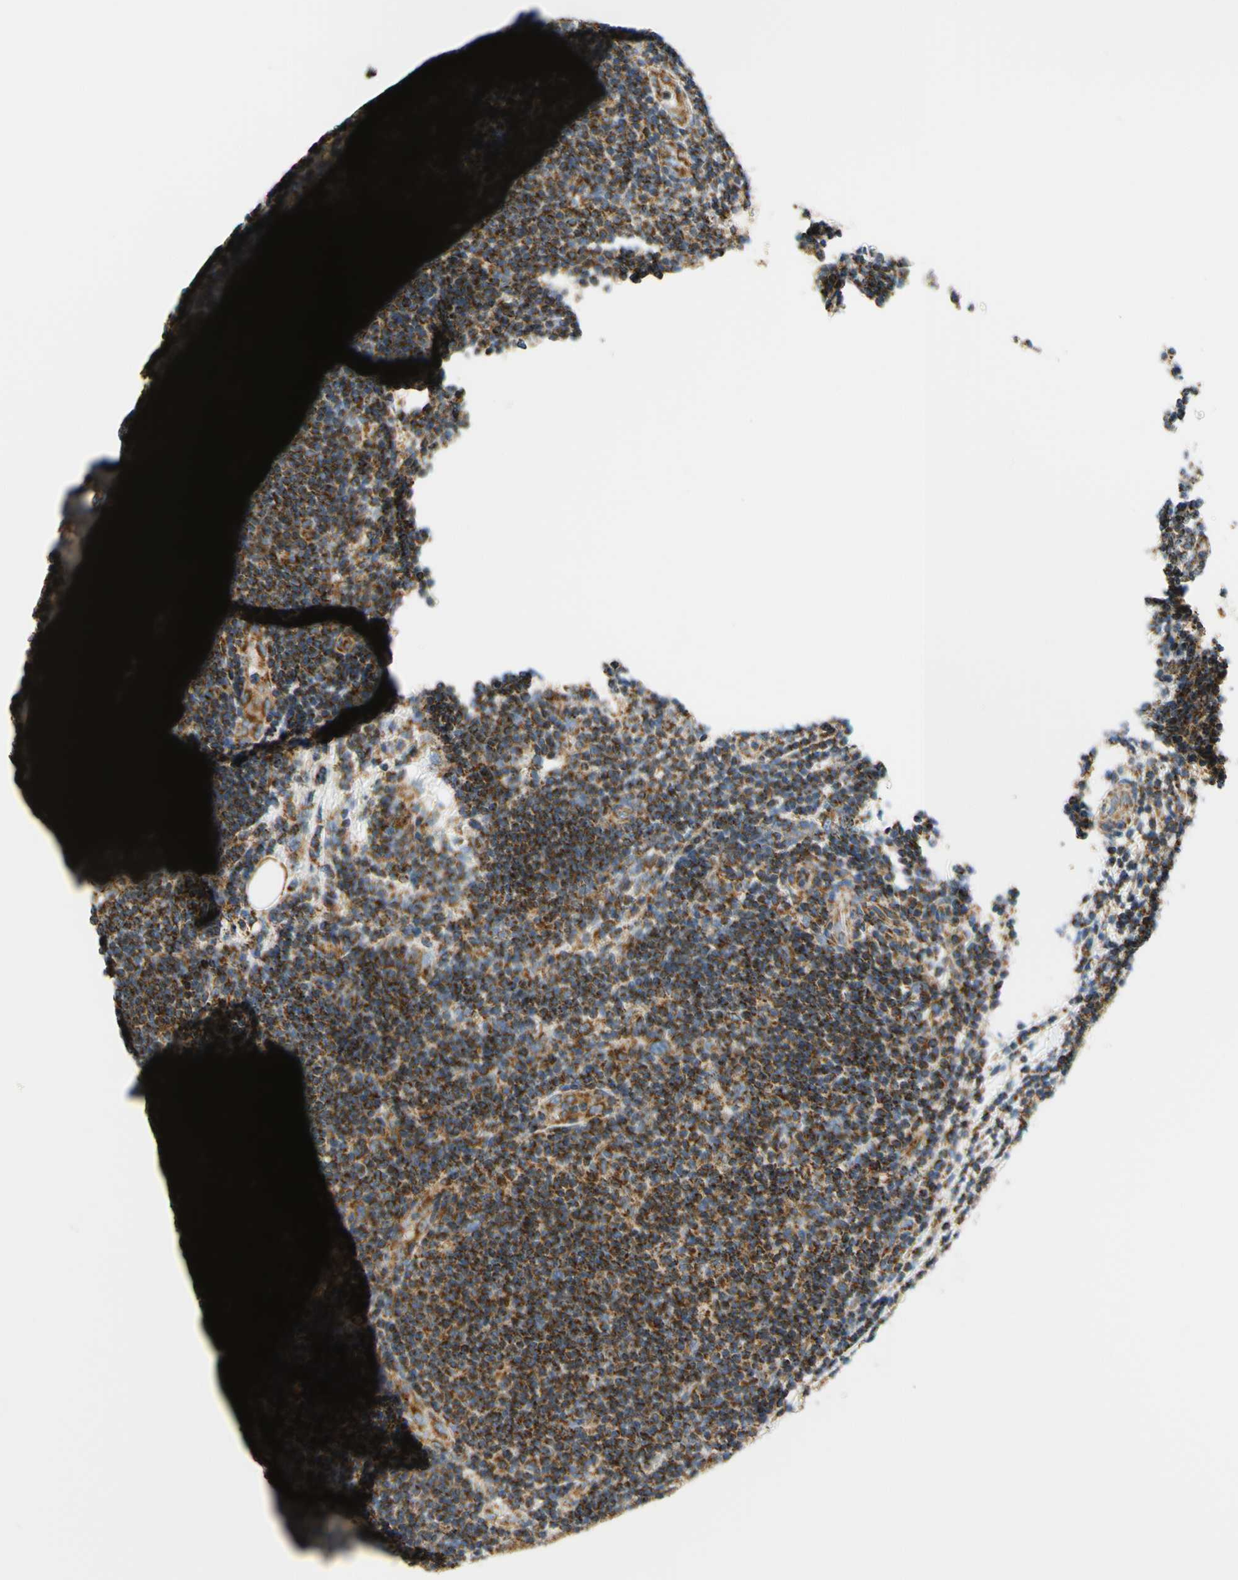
{"staining": {"intensity": "strong", "quantity": ">75%", "location": "cytoplasmic/membranous"}, "tissue": "lymphoma", "cell_type": "Tumor cells", "image_type": "cancer", "snomed": [{"axis": "morphology", "description": "Malignant lymphoma, non-Hodgkin's type, Low grade"}, {"axis": "topography", "description": "Lymph node"}], "caption": "Immunohistochemical staining of malignant lymphoma, non-Hodgkin's type (low-grade) displays strong cytoplasmic/membranous protein staining in about >75% of tumor cells. (DAB = brown stain, brightfield microscopy at high magnification).", "gene": "MAVS", "patient": {"sex": "male", "age": 83}}